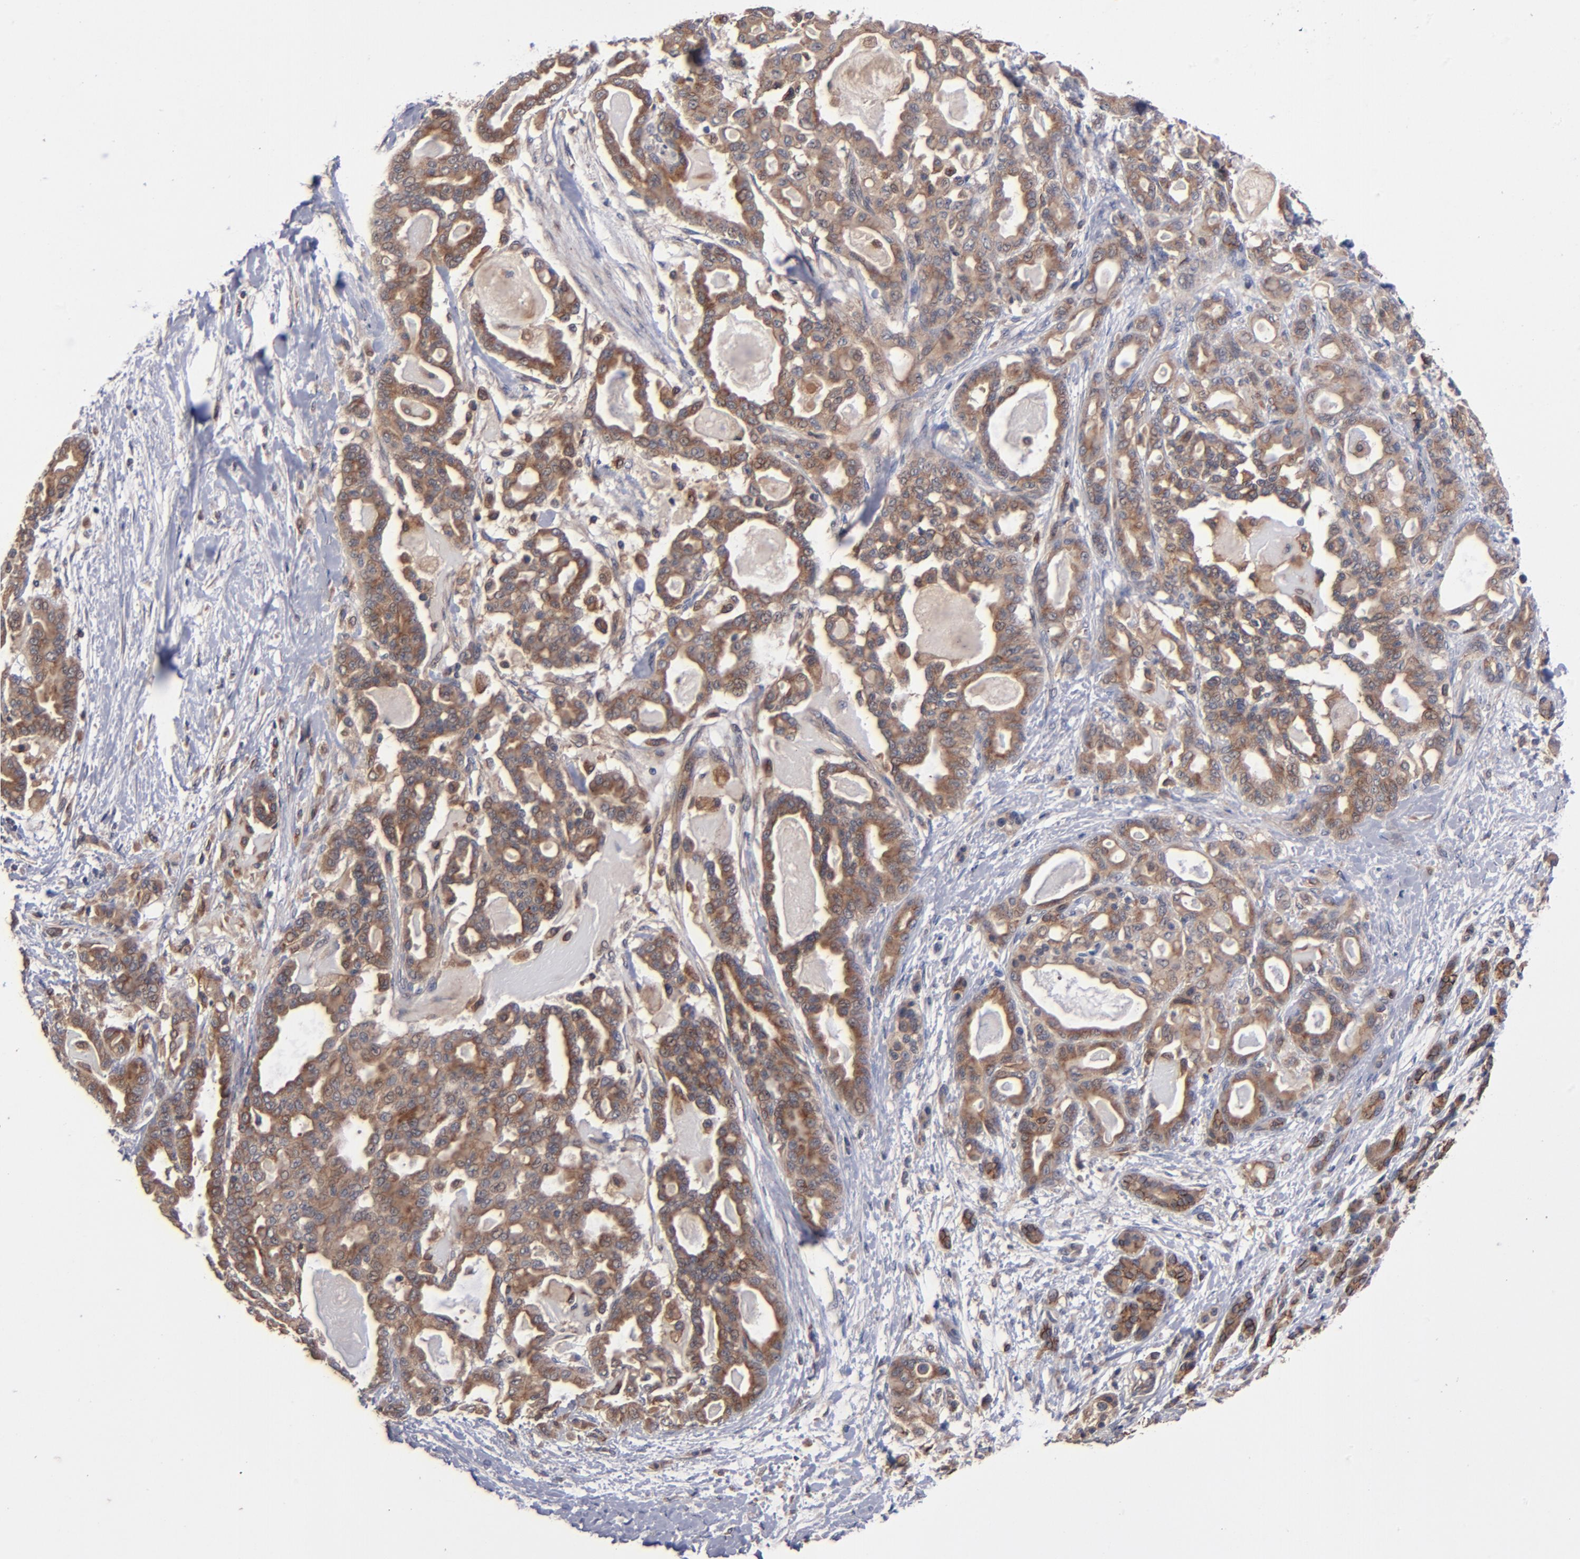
{"staining": {"intensity": "moderate", "quantity": ">75%", "location": "cytoplasmic/membranous"}, "tissue": "pancreatic cancer", "cell_type": "Tumor cells", "image_type": "cancer", "snomed": [{"axis": "morphology", "description": "Adenocarcinoma, NOS"}, {"axis": "topography", "description": "Pancreas"}], "caption": "Adenocarcinoma (pancreatic) stained with a brown dye exhibits moderate cytoplasmic/membranous positive staining in about >75% of tumor cells.", "gene": "BDKRB1", "patient": {"sex": "male", "age": 63}}